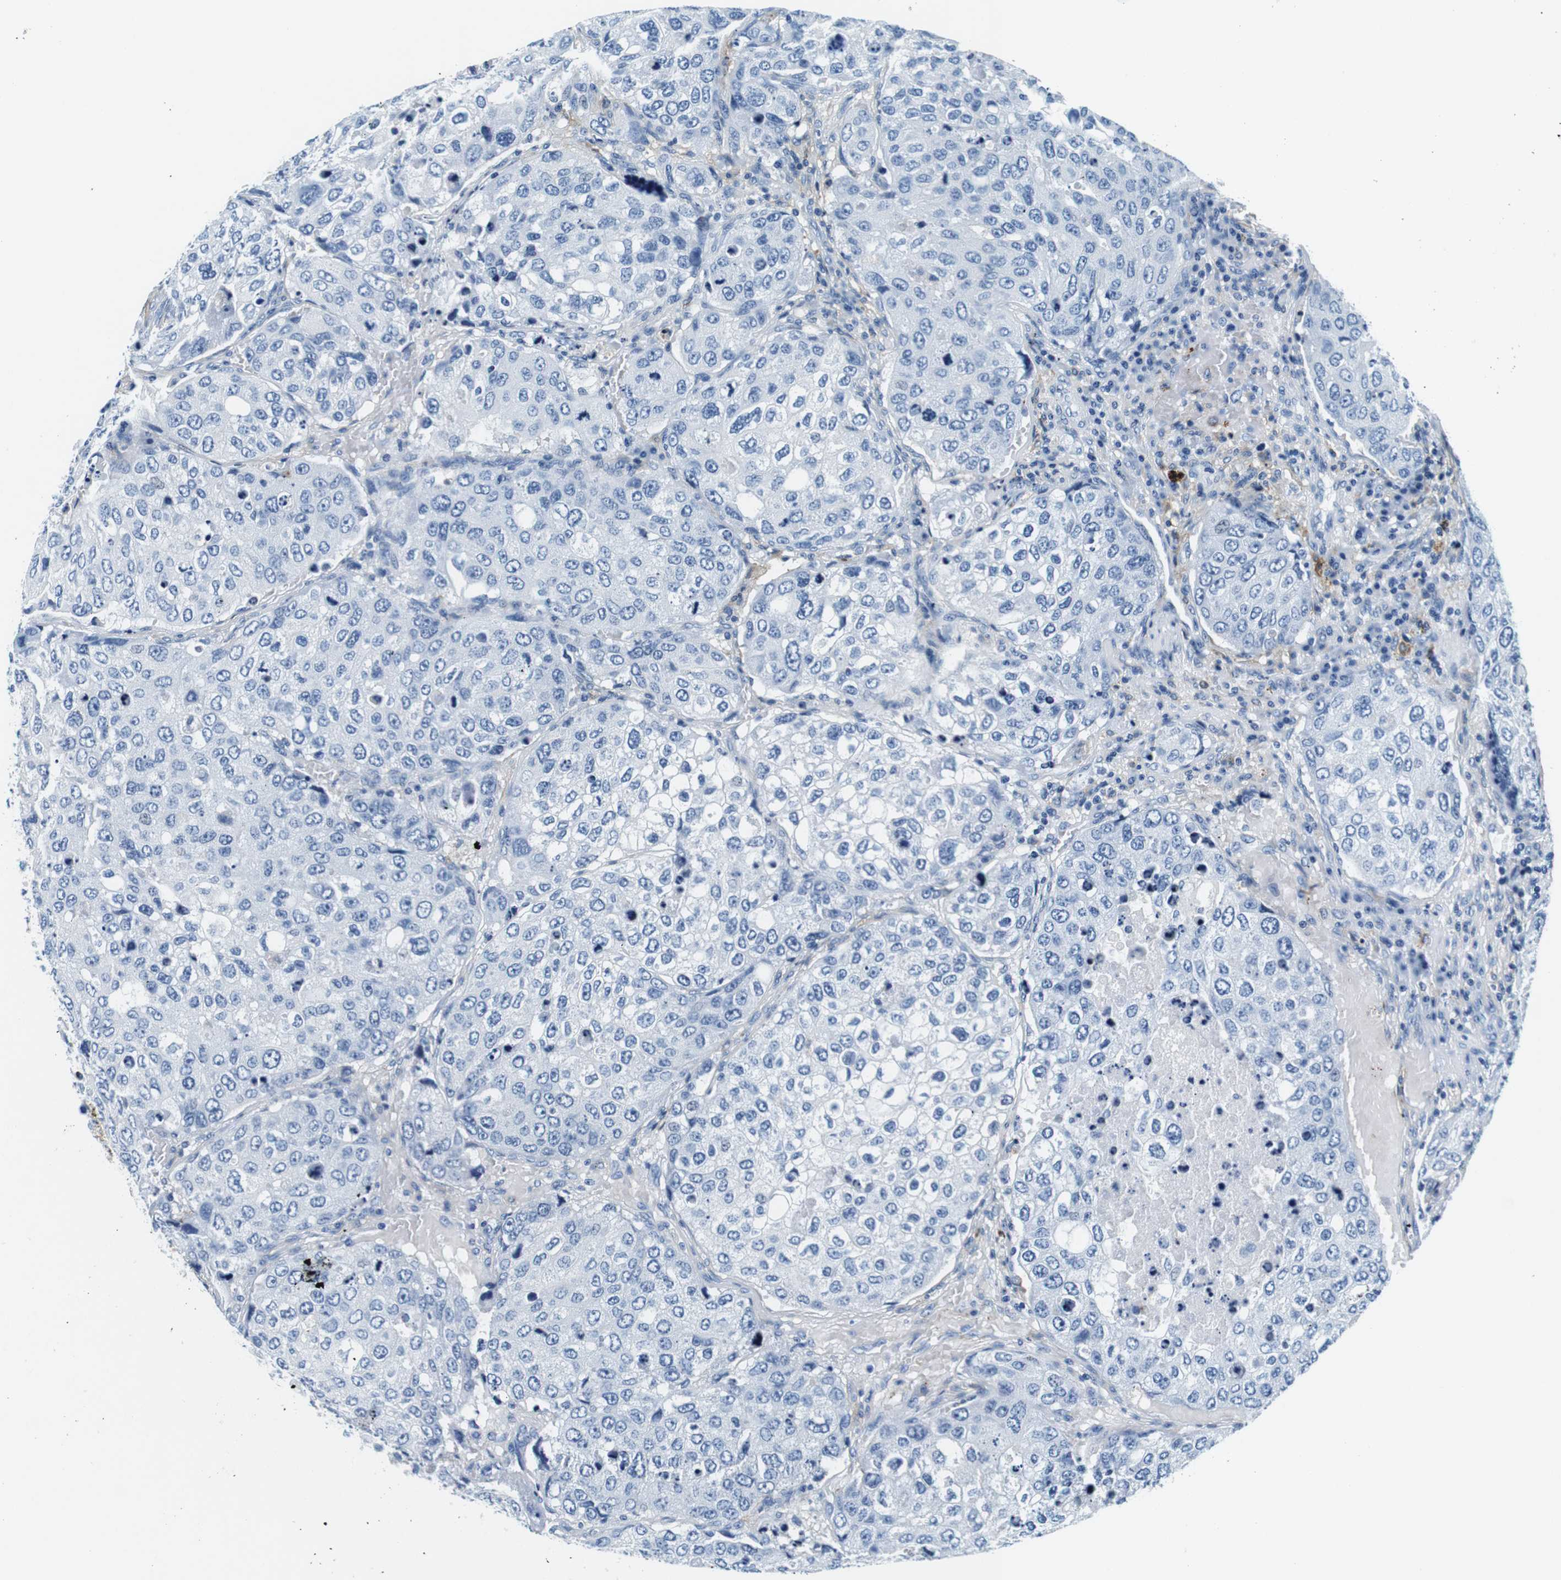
{"staining": {"intensity": "negative", "quantity": "none", "location": "none"}, "tissue": "urothelial cancer", "cell_type": "Tumor cells", "image_type": "cancer", "snomed": [{"axis": "morphology", "description": "Urothelial carcinoma, High grade"}, {"axis": "topography", "description": "Lymph node"}, {"axis": "topography", "description": "Urinary bladder"}], "caption": "A high-resolution histopathology image shows immunohistochemistry (IHC) staining of high-grade urothelial carcinoma, which reveals no significant expression in tumor cells. (DAB (3,3'-diaminobenzidine) immunohistochemistry (IHC) visualized using brightfield microscopy, high magnification).", "gene": "HLA-DRB1", "patient": {"sex": "male", "age": 51}}